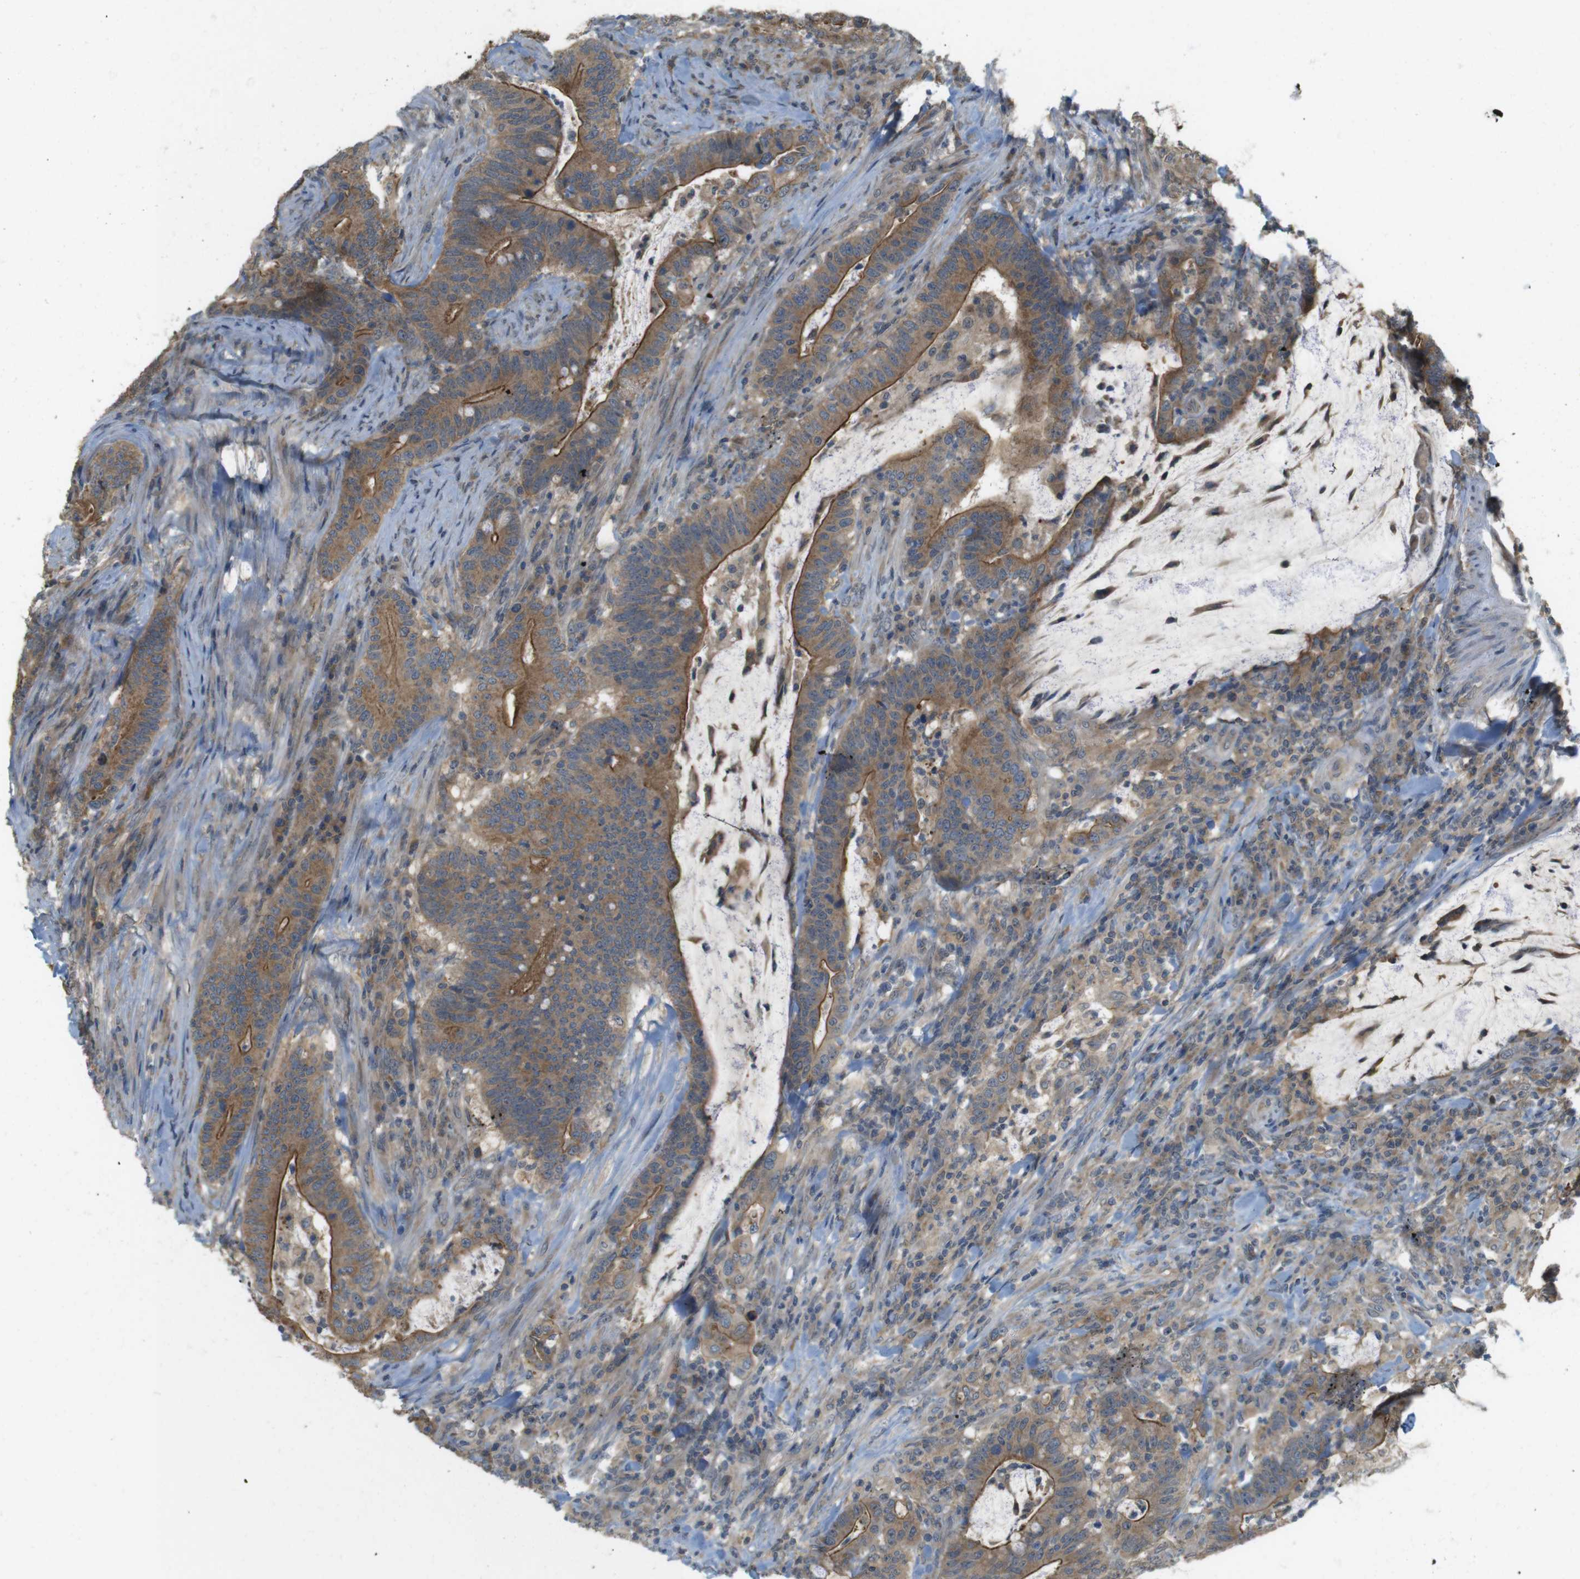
{"staining": {"intensity": "moderate", "quantity": ">75%", "location": "cytoplasmic/membranous"}, "tissue": "colorectal cancer", "cell_type": "Tumor cells", "image_type": "cancer", "snomed": [{"axis": "morphology", "description": "Normal tissue, NOS"}, {"axis": "morphology", "description": "Adenocarcinoma, NOS"}, {"axis": "topography", "description": "Colon"}], "caption": "Immunohistochemistry histopathology image of human colorectal adenocarcinoma stained for a protein (brown), which demonstrates medium levels of moderate cytoplasmic/membranous positivity in about >75% of tumor cells.", "gene": "RNF130", "patient": {"sex": "female", "age": 66}}